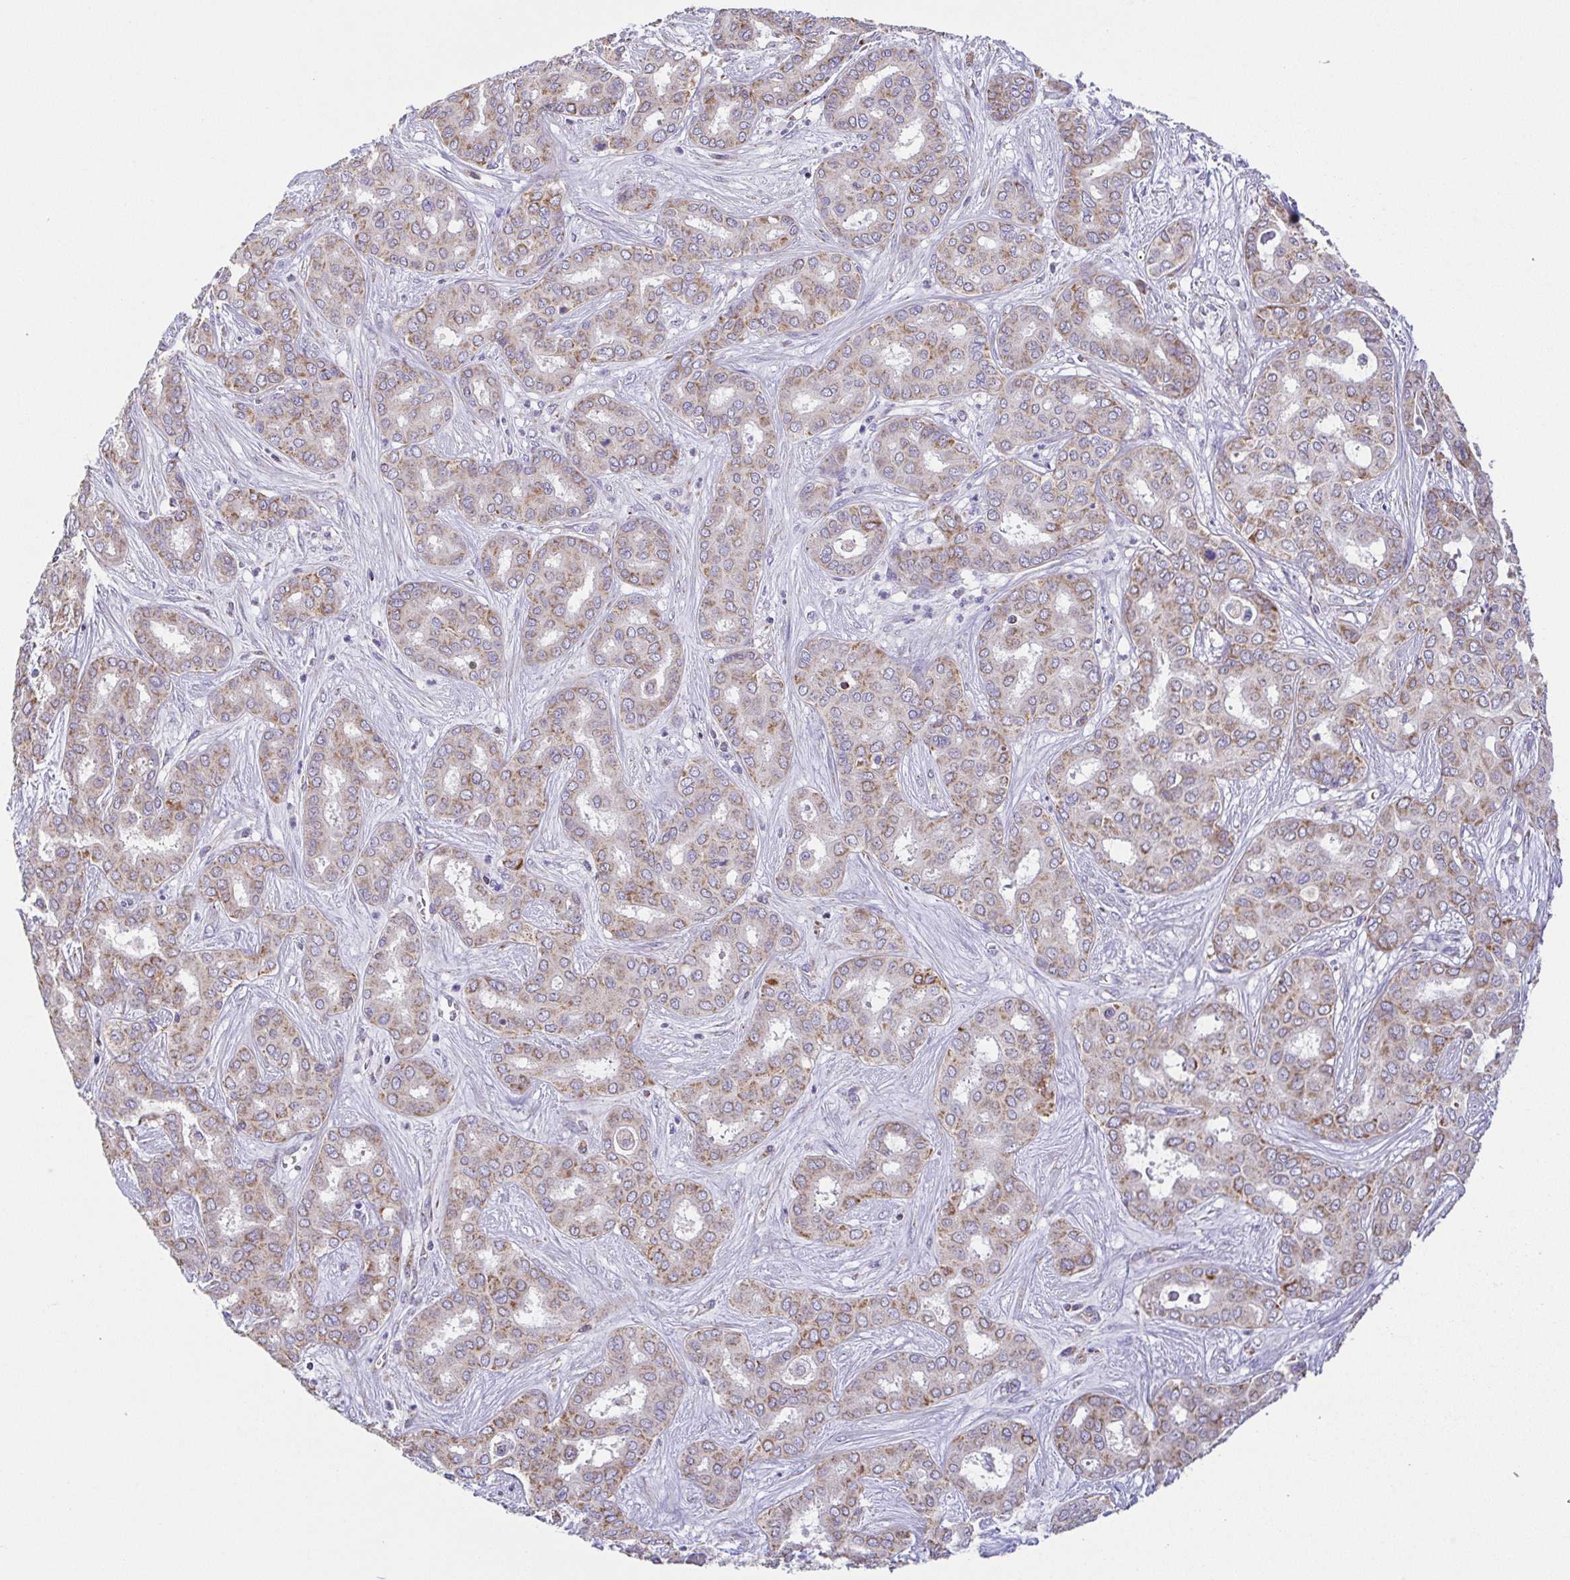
{"staining": {"intensity": "moderate", "quantity": ">75%", "location": "cytoplasmic/membranous"}, "tissue": "liver cancer", "cell_type": "Tumor cells", "image_type": "cancer", "snomed": [{"axis": "morphology", "description": "Cholangiocarcinoma"}, {"axis": "topography", "description": "Liver"}], "caption": "An immunohistochemistry histopathology image of neoplastic tissue is shown. Protein staining in brown shows moderate cytoplasmic/membranous positivity in liver cancer within tumor cells.", "gene": "GINM1", "patient": {"sex": "female", "age": 64}}